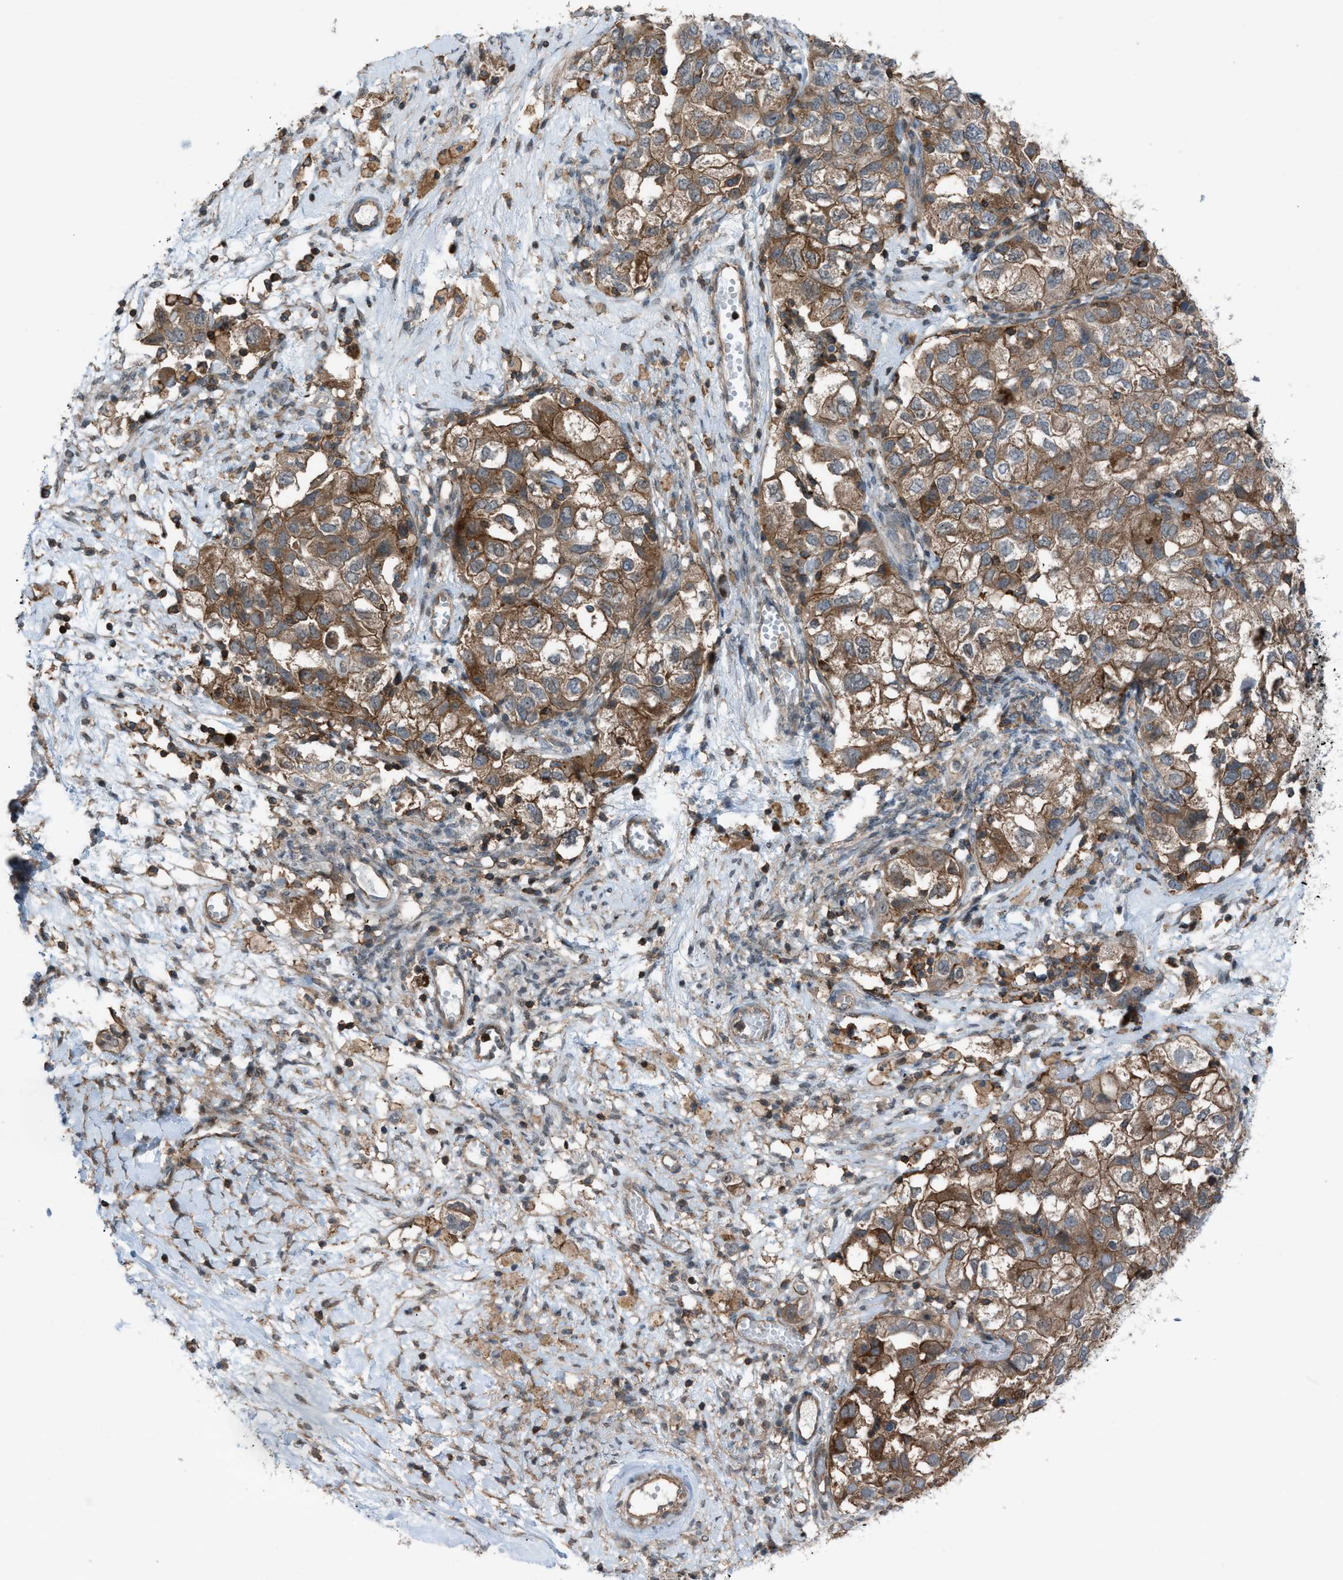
{"staining": {"intensity": "moderate", "quantity": ">75%", "location": "cytoplasmic/membranous"}, "tissue": "ovarian cancer", "cell_type": "Tumor cells", "image_type": "cancer", "snomed": [{"axis": "morphology", "description": "Carcinoma, NOS"}, {"axis": "morphology", "description": "Cystadenocarcinoma, serous, NOS"}, {"axis": "topography", "description": "Ovary"}], "caption": "Human ovarian cancer (carcinoma) stained with a brown dye reveals moderate cytoplasmic/membranous positive positivity in about >75% of tumor cells.", "gene": "DYRK1A", "patient": {"sex": "female", "age": 69}}